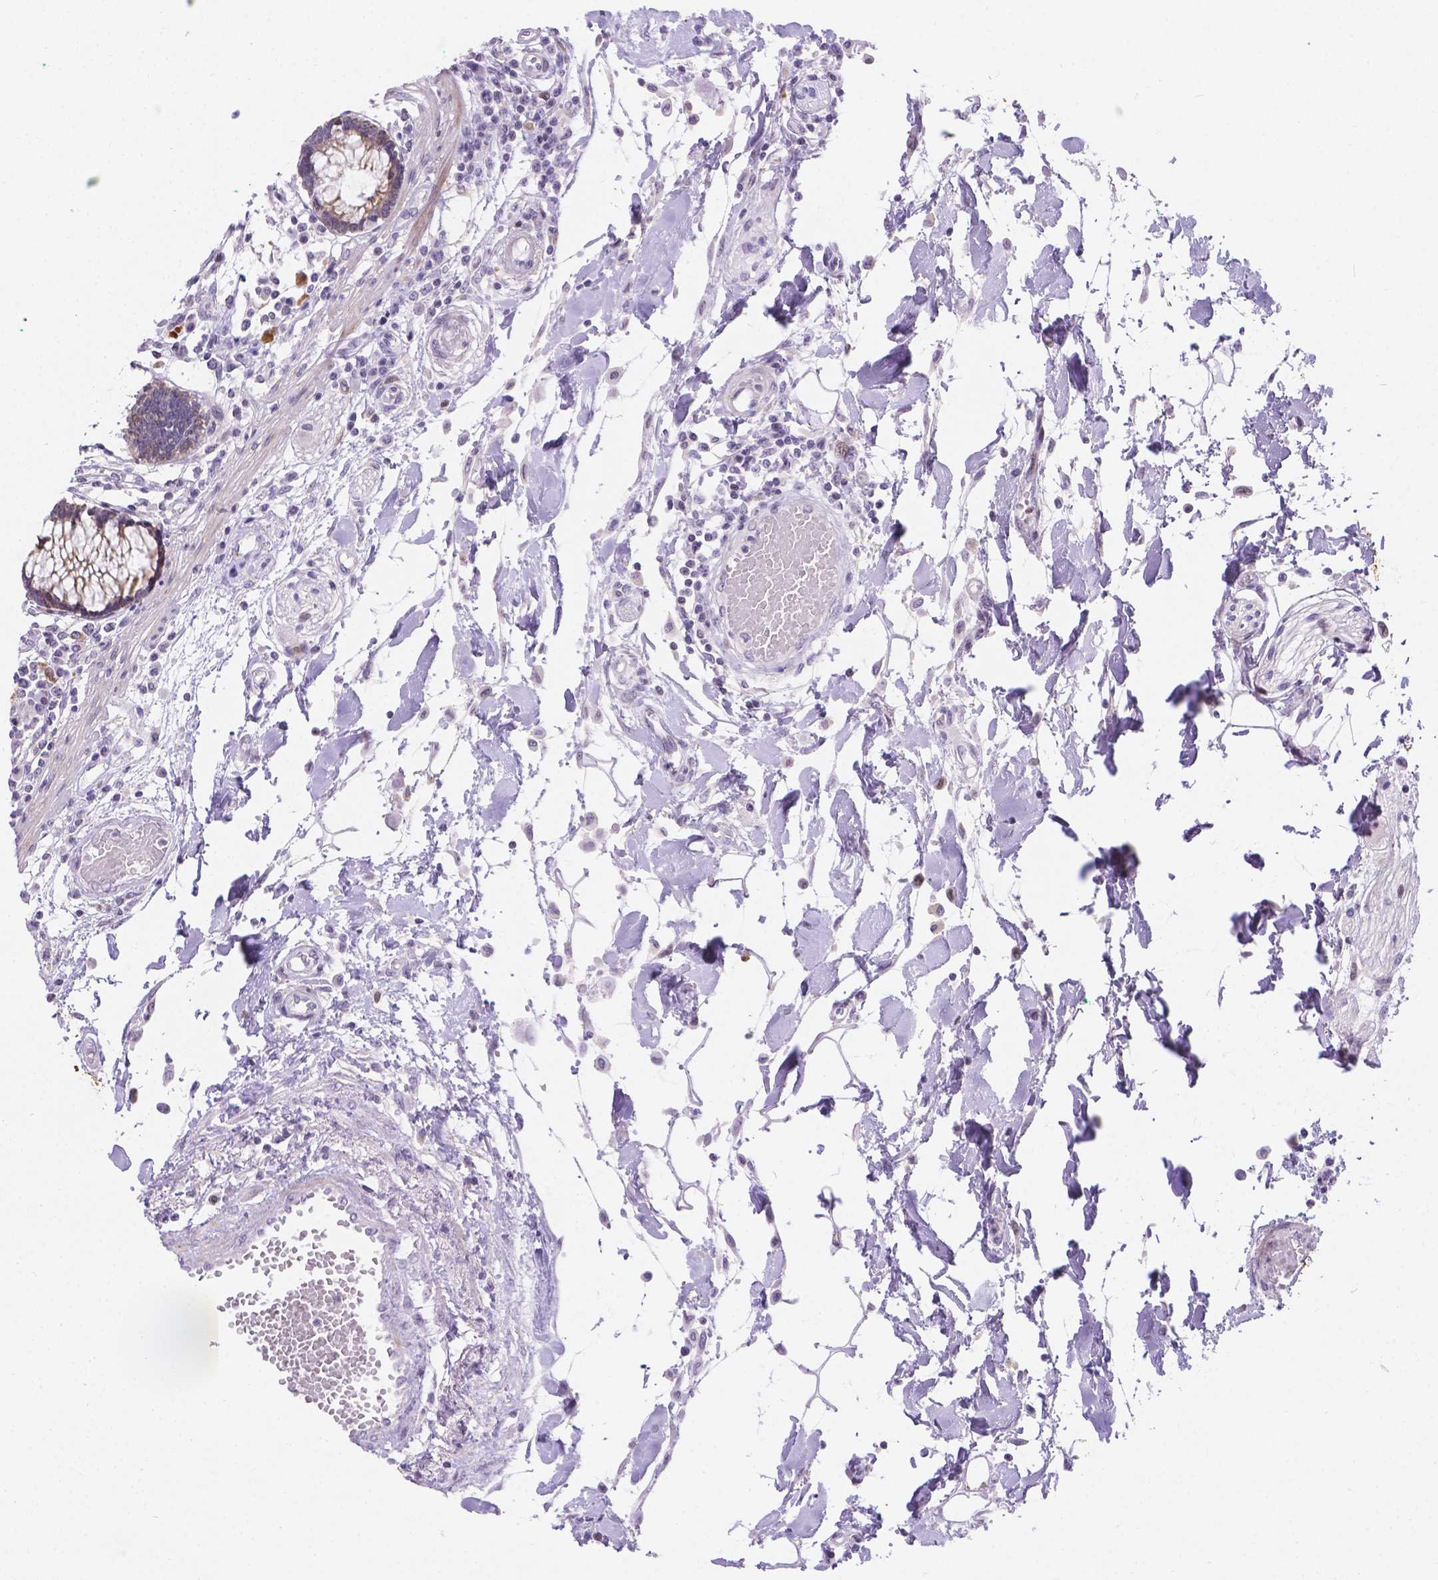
{"staining": {"intensity": "negative", "quantity": "none", "location": "none"}, "tissue": "colon", "cell_type": "Endothelial cells", "image_type": "normal", "snomed": [{"axis": "morphology", "description": "Normal tissue, NOS"}, {"axis": "morphology", "description": "Adenocarcinoma, NOS"}, {"axis": "topography", "description": "Colon"}], "caption": "Colon stained for a protein using immunohistochemistry exhibits no positivity endothelial cells.", "gene": "DMWD", "patient": {"sex": "male", "age": 83}}